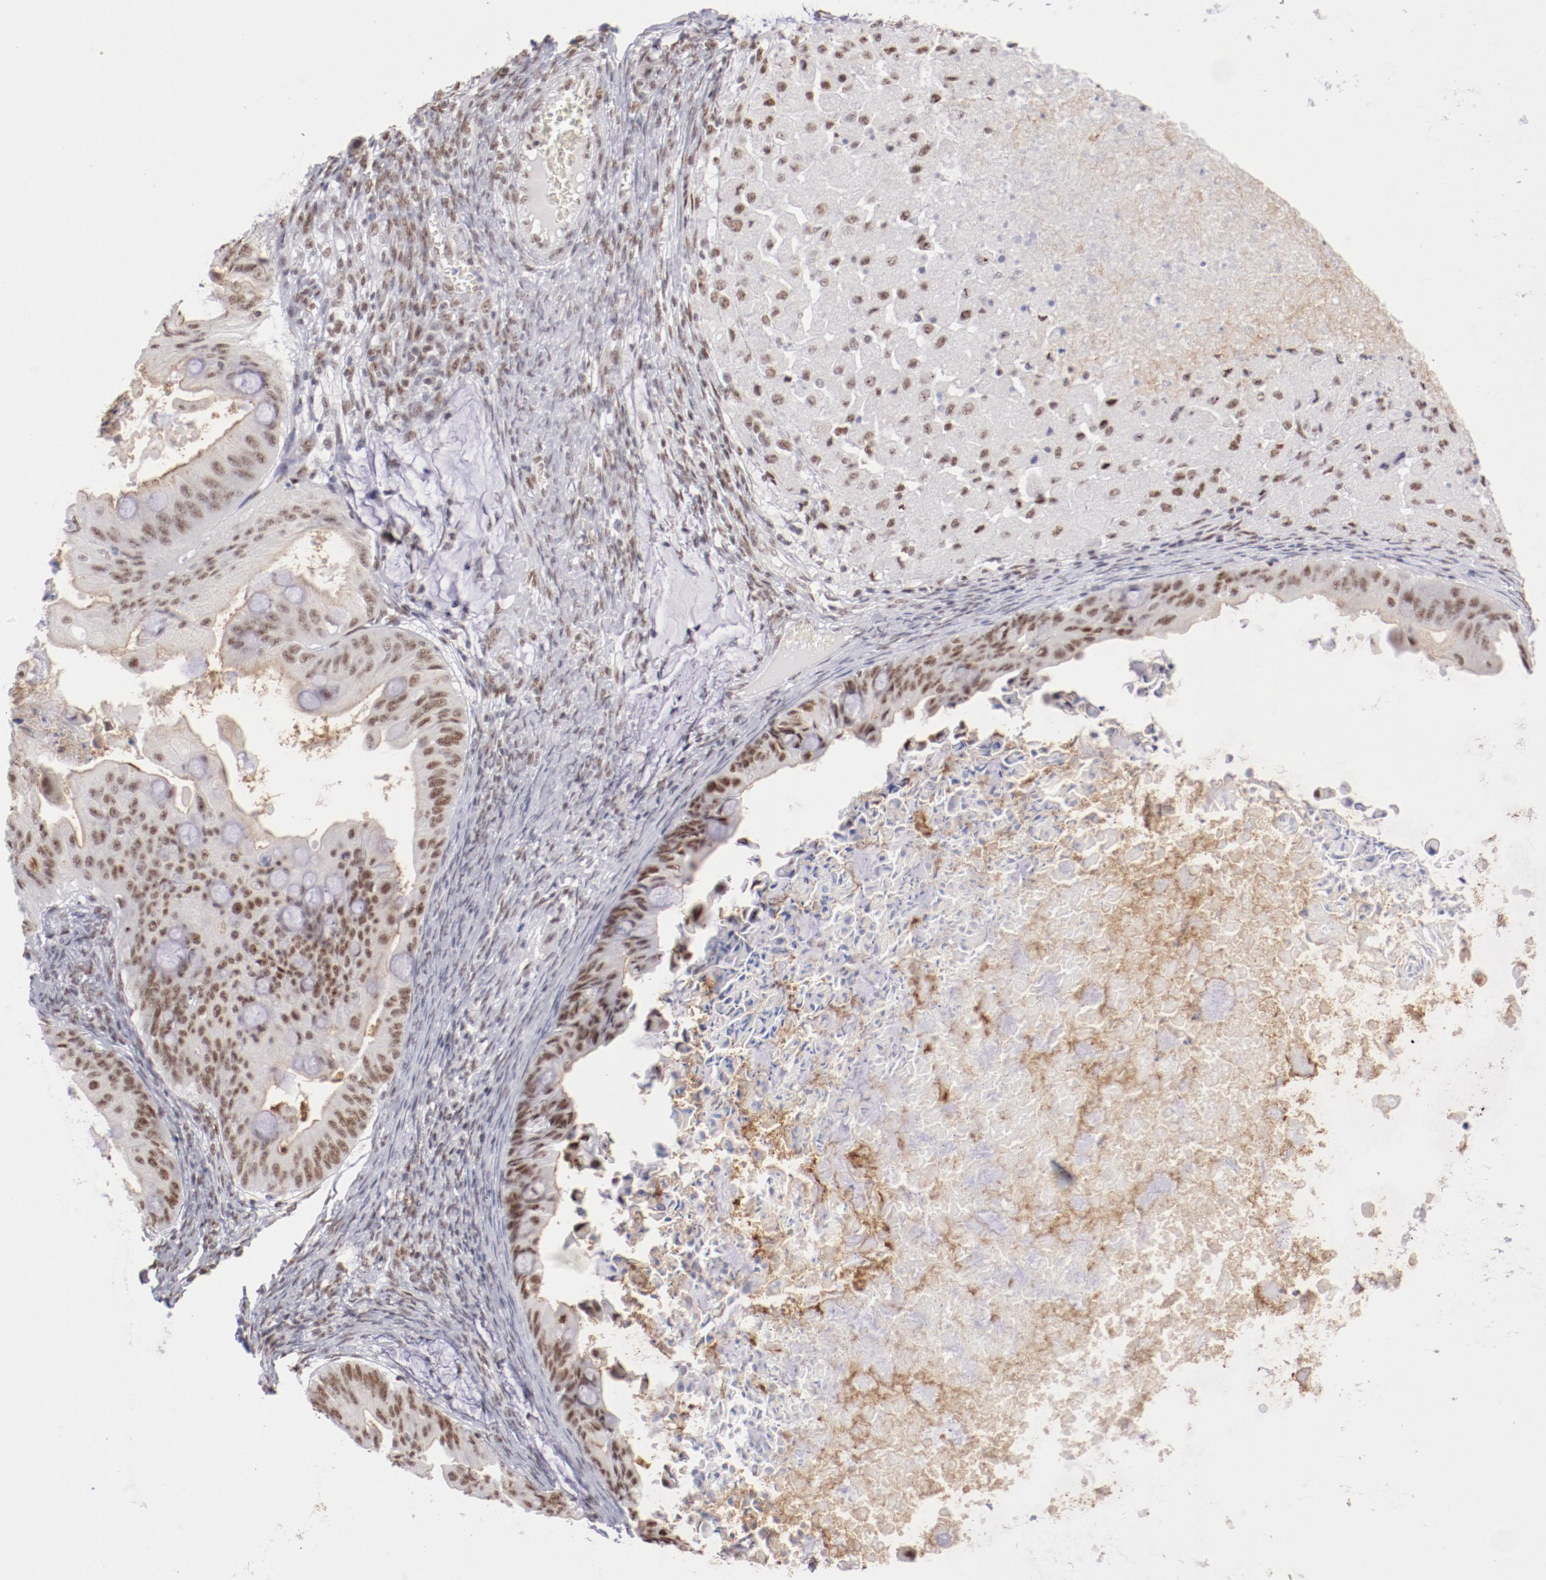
{"staining": {"intensity": "moderate", "quantity": ">75%", "location": "nuclear"}, "tissue": "ovarian cancer", "cell_type": "Tumor cells", "image_type": "cancer", "snomed": [{"axis": "morphology", "description": "Cystadenocarcinoma, mucinous, NOS"}, {"axis": "topography", "description": "Ovary"}], "caption": "A medium amount of moderate nuclear staining is present in about >75% of tumor cells in ovarian cancer tissue.", "gene": "TFAP4", "patient": {"sex": "female", "age": 37}}